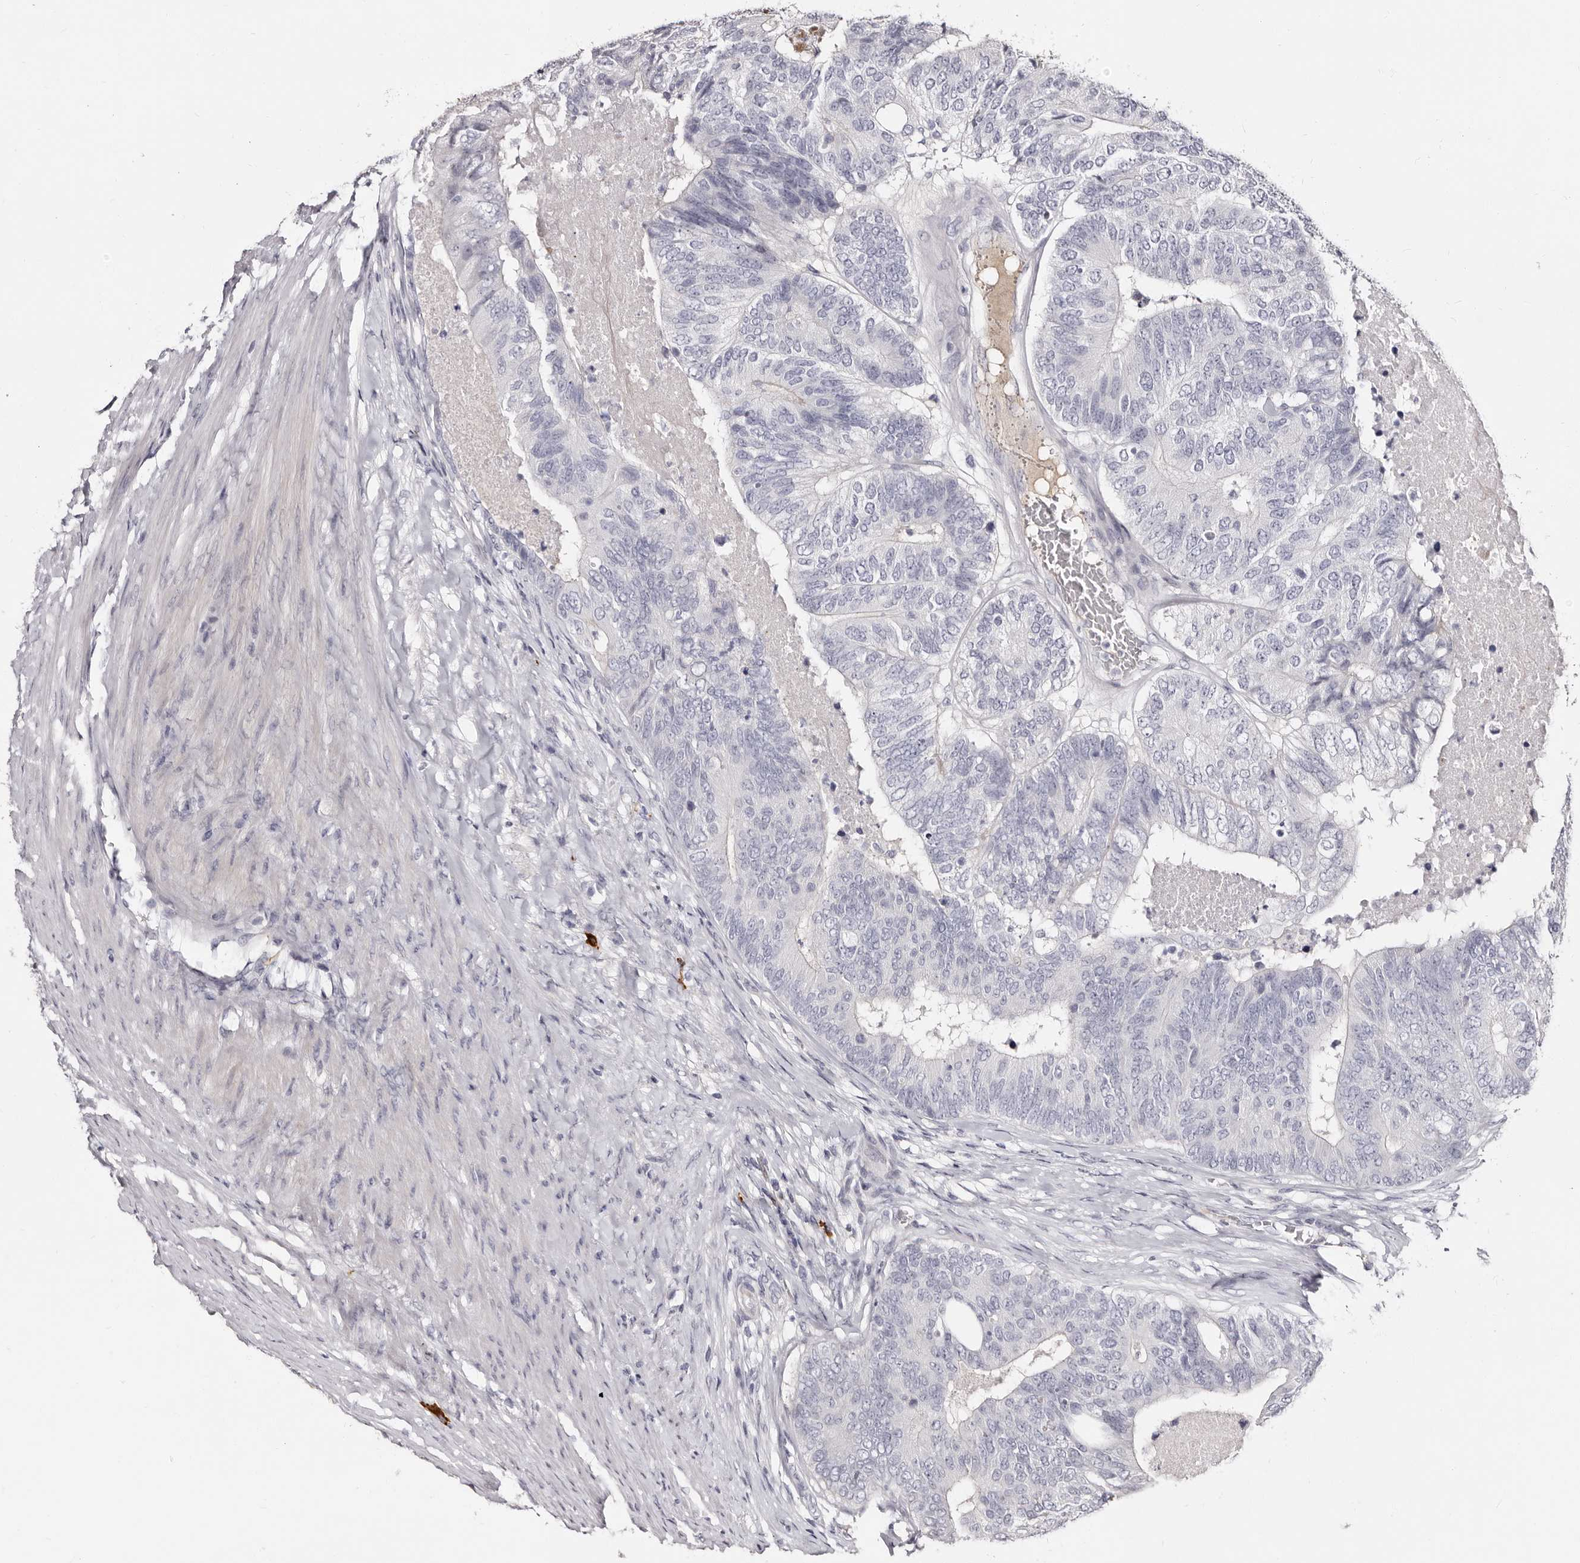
{"staining": {"intensity": "negative", "quantity": "none", "location": "none"}, "tissue": "colorectal cancer", "cell_type": "Tumor cells", "image_type": "cancer", "snomed": [{"axis": "morphology", "description": "Adenocarcinoma, NOS"}, {"axis": "topography", "description": "Colon"}], "caption": "IHC of human colorectal cancer (adenocarcinoma) exhibits no positivity in tumor cells.", "gene": "TBC1D22B", "patient": {"sex": "female", "age": 67}}